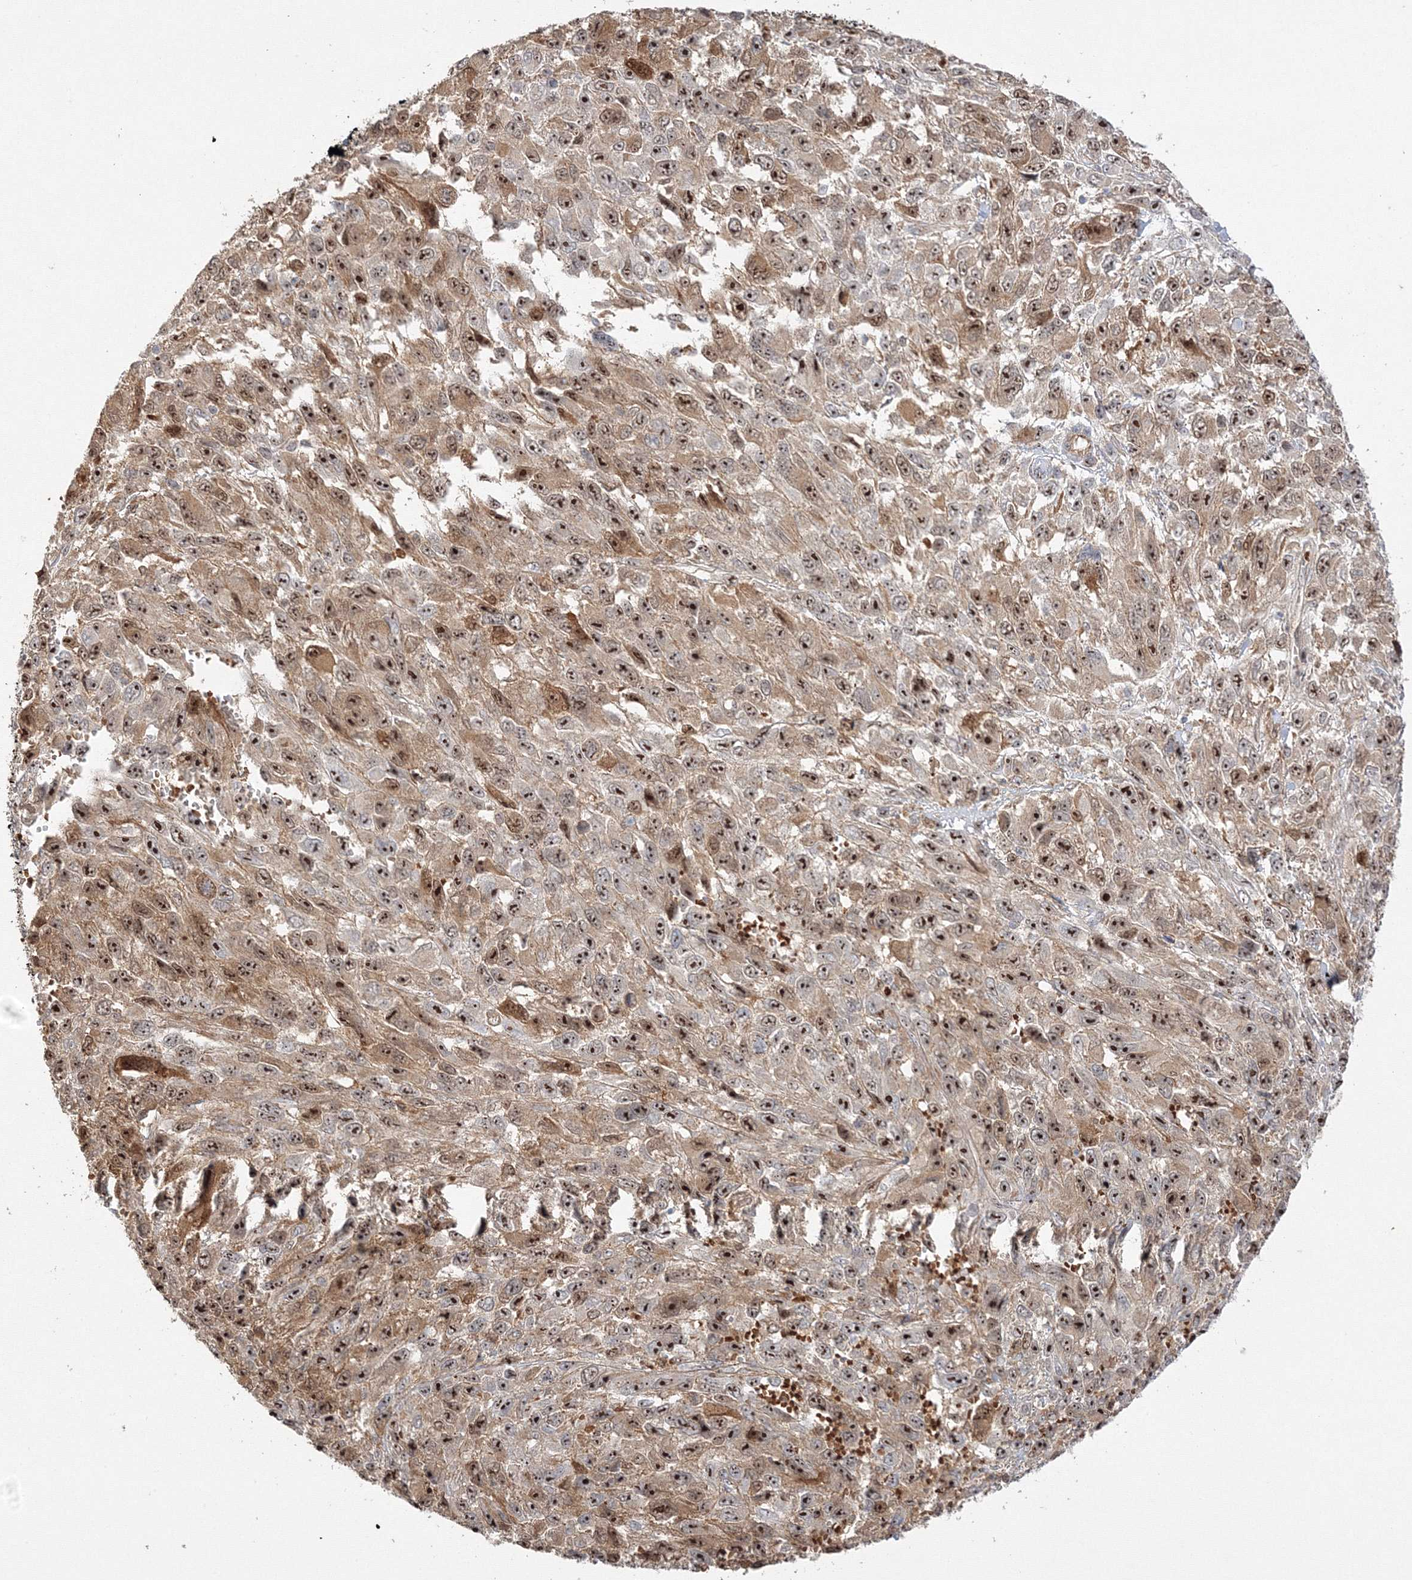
{"staining": {"intensity": "strong", "quantity": ">75%", "location": "nuclear"}, "tissue": "melanoma", "cell_type": "Tumor cells", "image_type": "cancer", "snomed": [{"axis": "morphology", "description": "Malignant melanoma, NOS"}, {"axis": "topography", "description": "Skin"}], "caption": "Immunohistochemical staining of malignant melanoma exhibits strong nuclear protein expression in approximately >75% of tumor cells. Using DAB (3,3'-diaminobenzidine) (brown) and hematoxylin (blue) stains, captured at high magnification using brightfield microscopy.", "gene": "NPM3", "patient": {"sex": "female", "age": 96}}